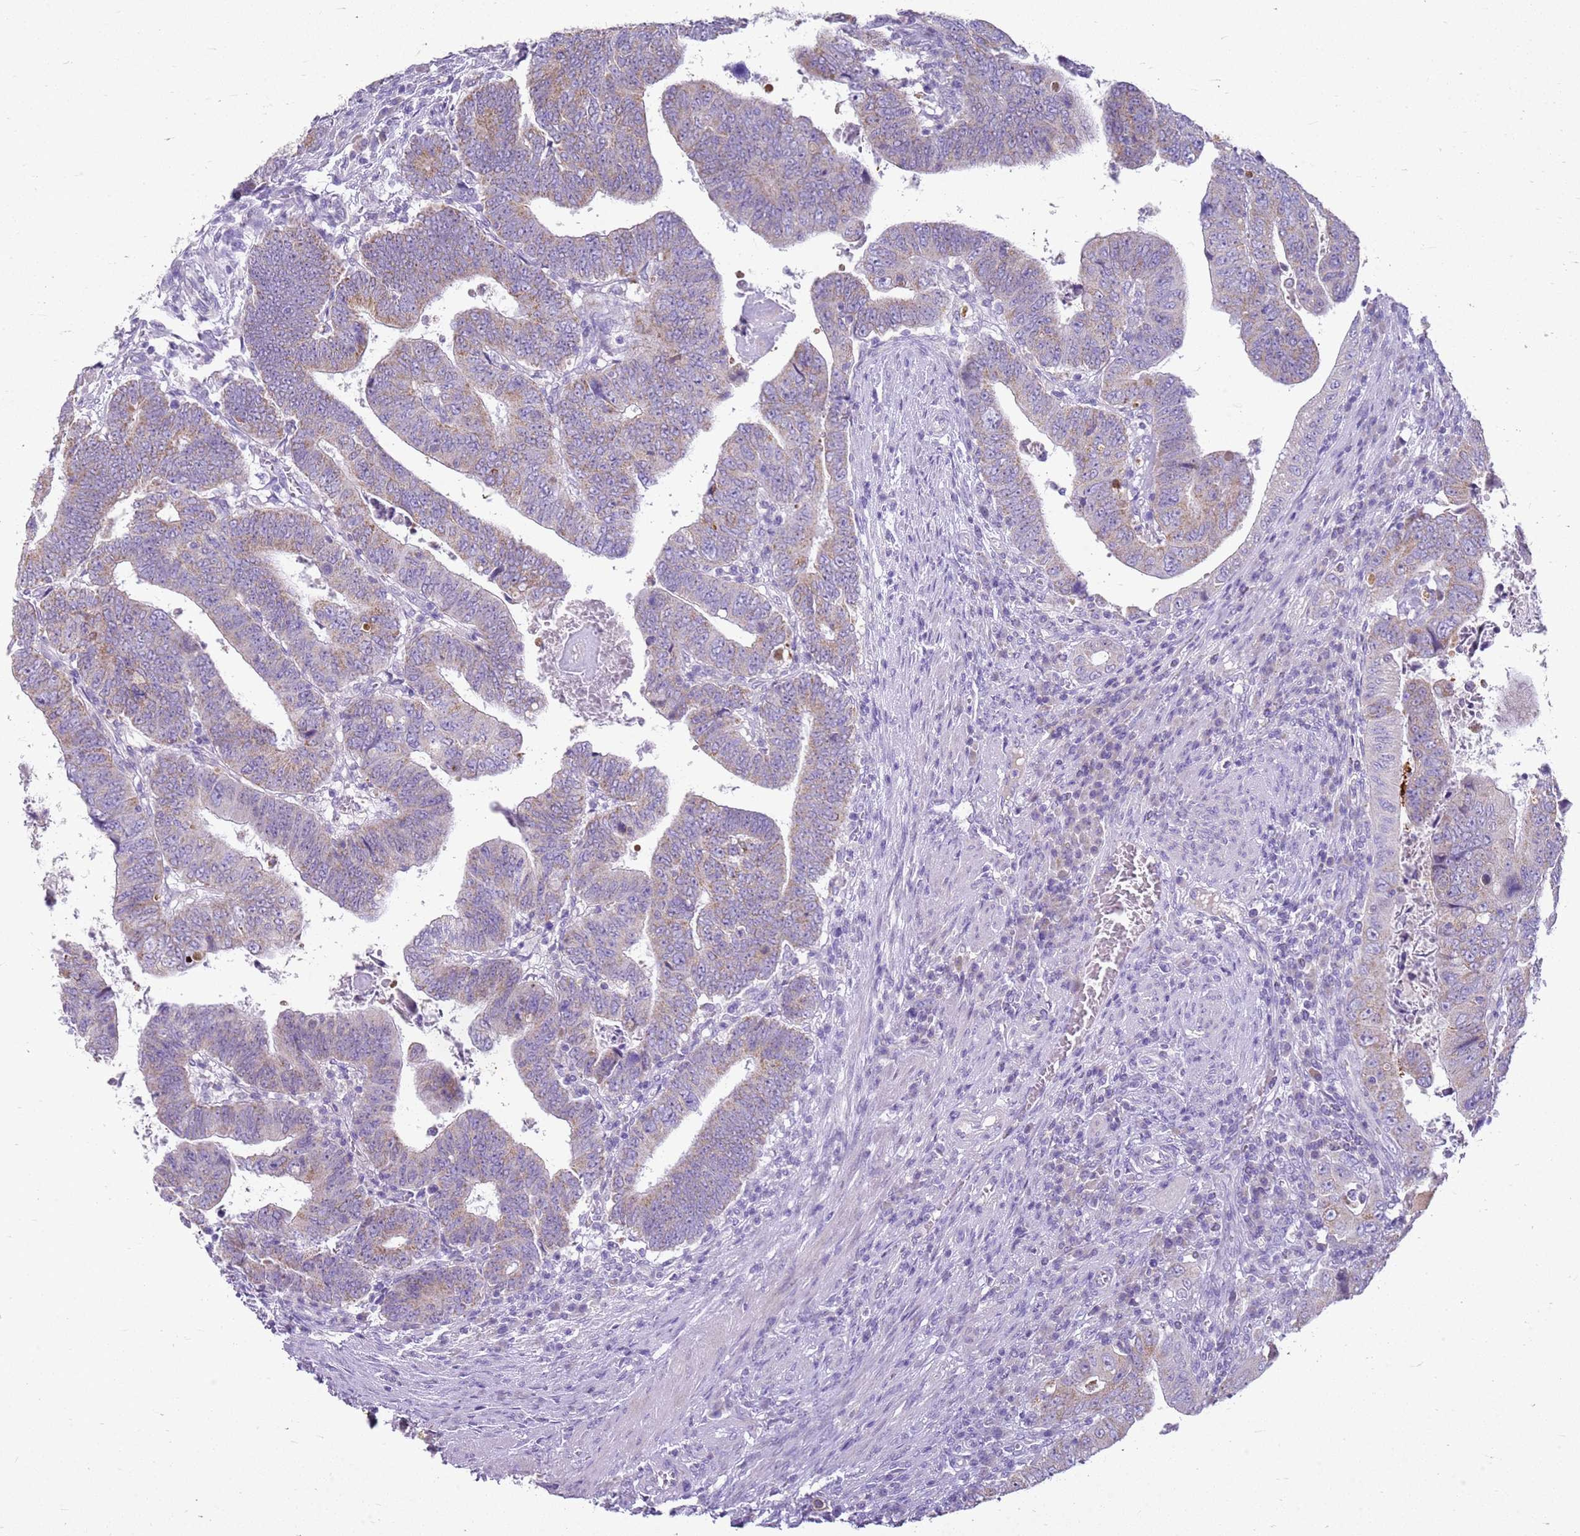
{"staining": {"intensity": "weak", "quantity": "25%-75%", "location": "cytoplasmic/membranous"}, "tissue": "colorectal cancer", "cell_type": "Tumor cells", "image_type": "cancer", "snomed": [{"axis": "morphology", "description": "Normal tissue, NOS"}, {"axis": "morphology", "description": "Adenocarcinoma, NOS"}, {"axis": "topography", "description": "Rectum"}], "caption": "Immunohistochemistry of colorectal adenocarcinoma exhibits low levels of weak cytoplasmic/membranous expression in approximately 25%-75% of tumor cells.", "gene": "FABP2", "patient": {"sex": "female", "age": 65}}